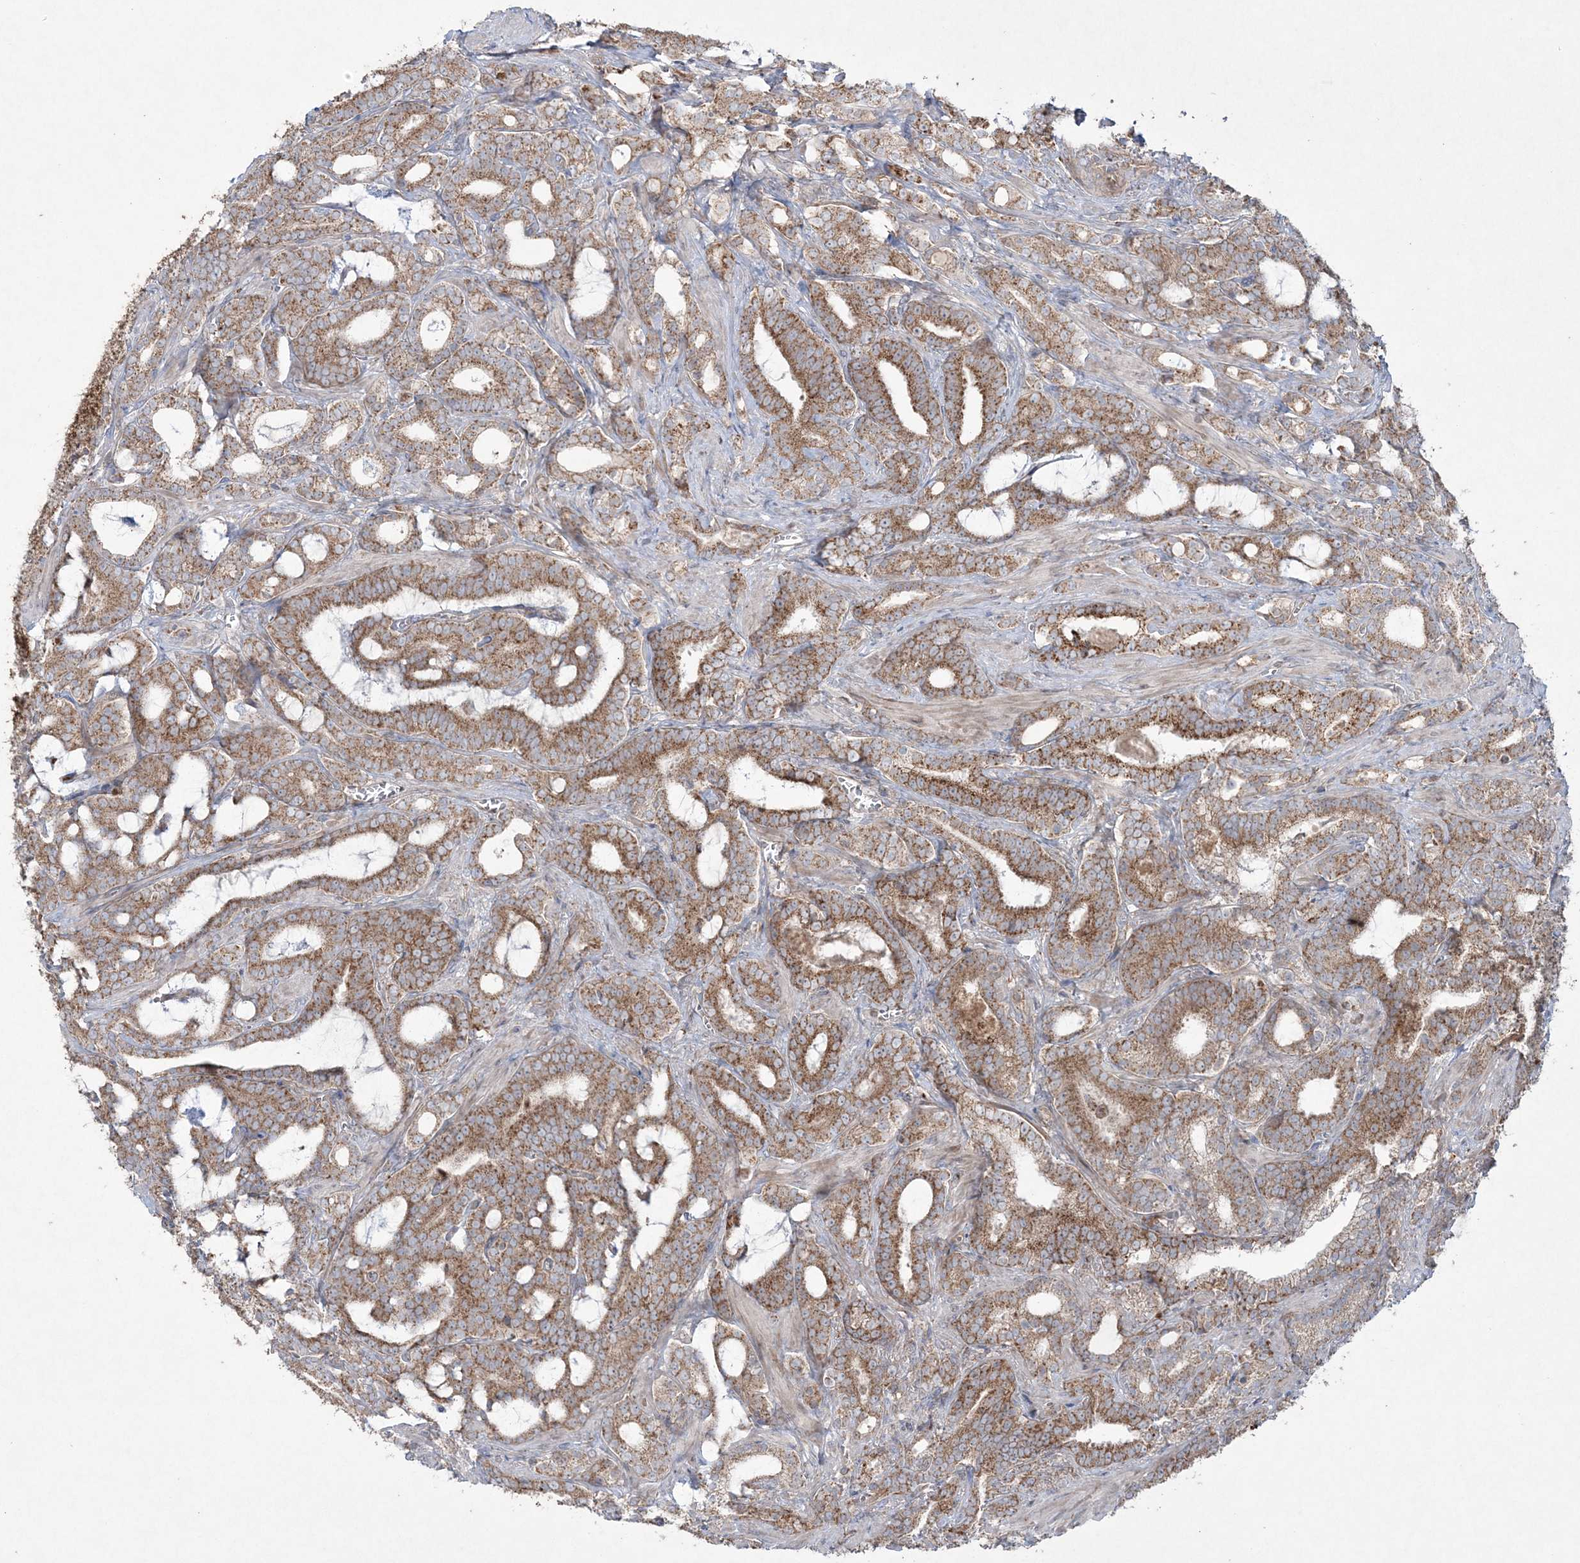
{"staining": {"intensity": "moderate", "quantity": ">75%", "location": "cytoplasmic/membranous"}, "tissue": "prostate cancer", "cell_type": "Tumor cells", "image_type": "cancer", "snomed": [{"axis": "morphology", "description": "Adenocarcinoma, High grade"}, {"axis": "topography", "description": "Prostate and seminal vesicle, NOS"}], "caption": "Immunohistochemistry (IHC) of high-grade adenocarcinoma (prostate) shows medium levels of moderate cytoplasmic/membranous expression in approximately >75% of tumor cells.", "gene": "TTC7A", "patient": {"sex": "male", "age": 67}}